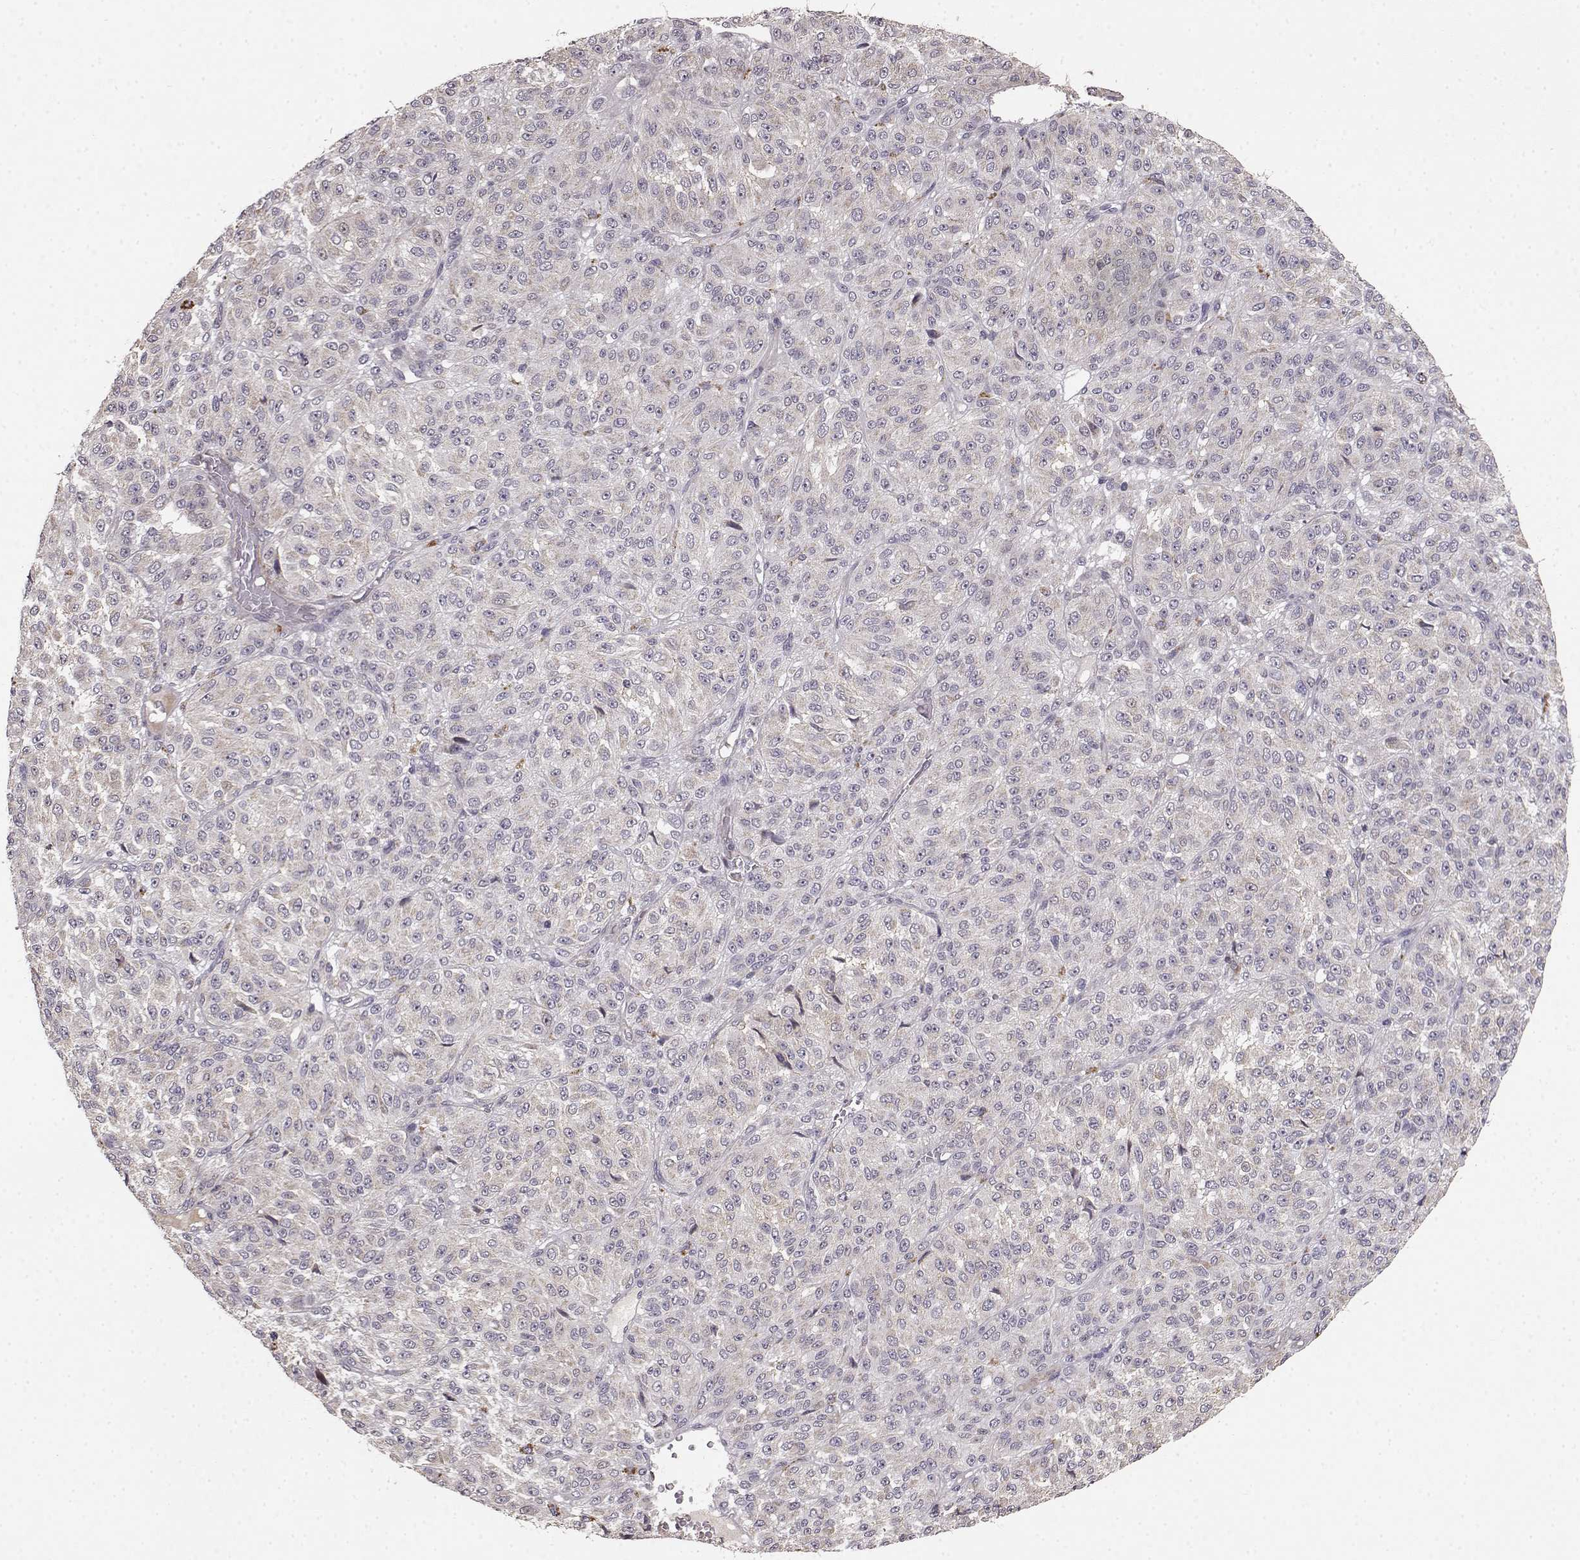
{"staining": {"intensity": "negative", "quantity": "none", "location": "none"}, "tissue": "melanoma", "cell_type": "Tumor cells", "image_type": "cancer", "snomed": [{"axis": "morphology", "description": "Malignant melanoma, Metastatic site"}, {"axis": "topography", "description": "Brain"}], "caption": "Tumor cells are negative for brown protein staining in malignant melanoma (metastatic site). (Stains: DAB (3,3'-diaminobenzidine) IHC with hematoxylin counter stain, Microscopy: brightfield microscopy at high magnification).", "gene": "BACH2", "patient": {"sex": "female", "age": 56}}